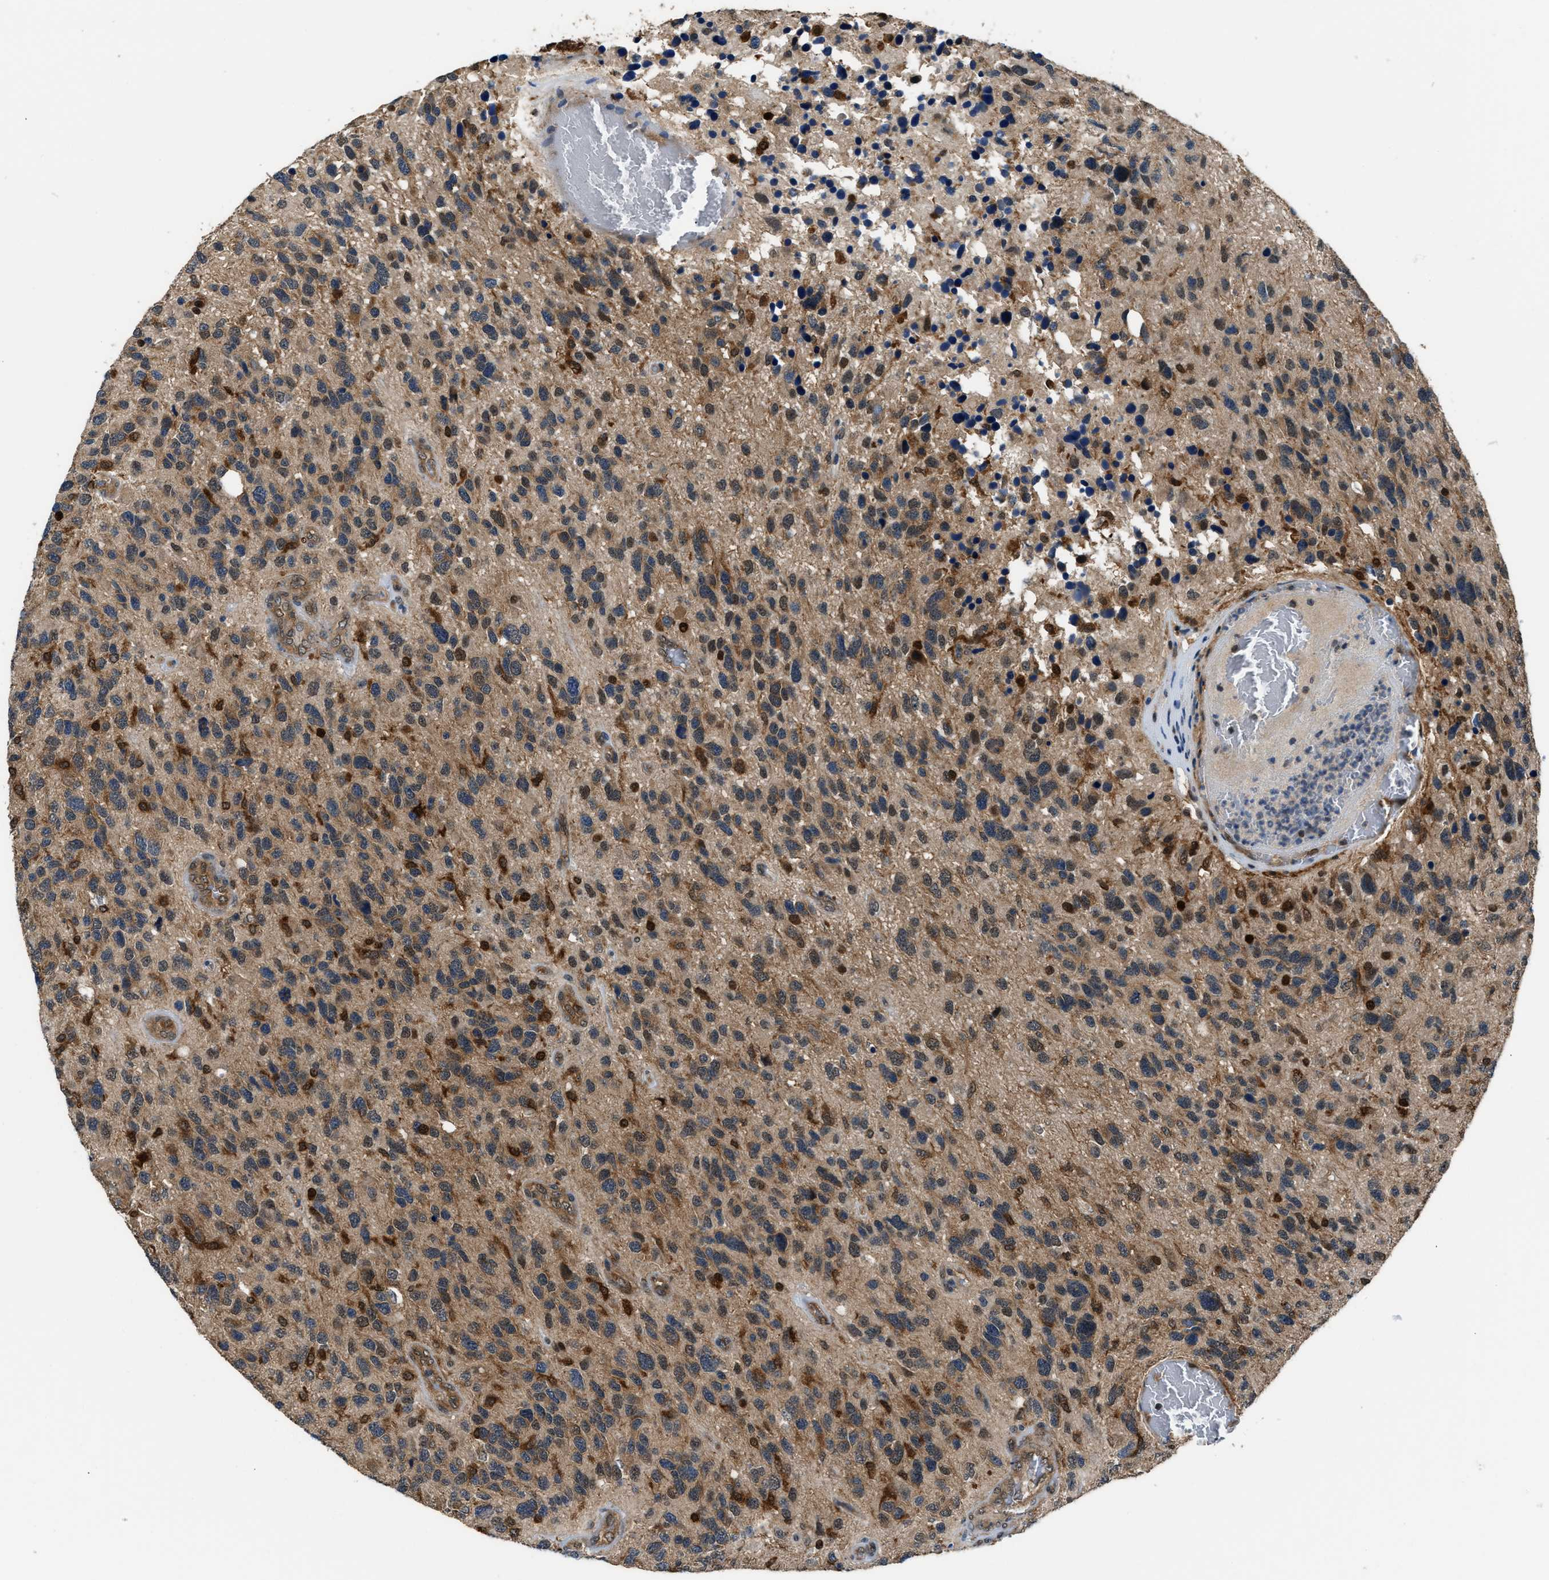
{"staining": {"intensity": "weak", "quantity": ">75%", "location": "cytoplasmic/membranous"}, "tissue": "glioma", "cell_type": "Tumor cells", "image_type": "cancer", "snomed": [{"axis": "morphology", "description": "Glioma, malignant, High grade"}, {"axis": "topography", "description": "Brain"}], "caption": "Immunohistochemistry (IHC) histopathology image of neoplastic tissue: human glioma stained using immunohistochemistry (IHC) reveals low levels of weak protein expression localized specifically in the cytoplasmic/membranous of tumor cells, appearing as a cytoplasmic/membranous brown color.", "gene": "PPA1", "patient": {"sex": "female", "age": 58}}